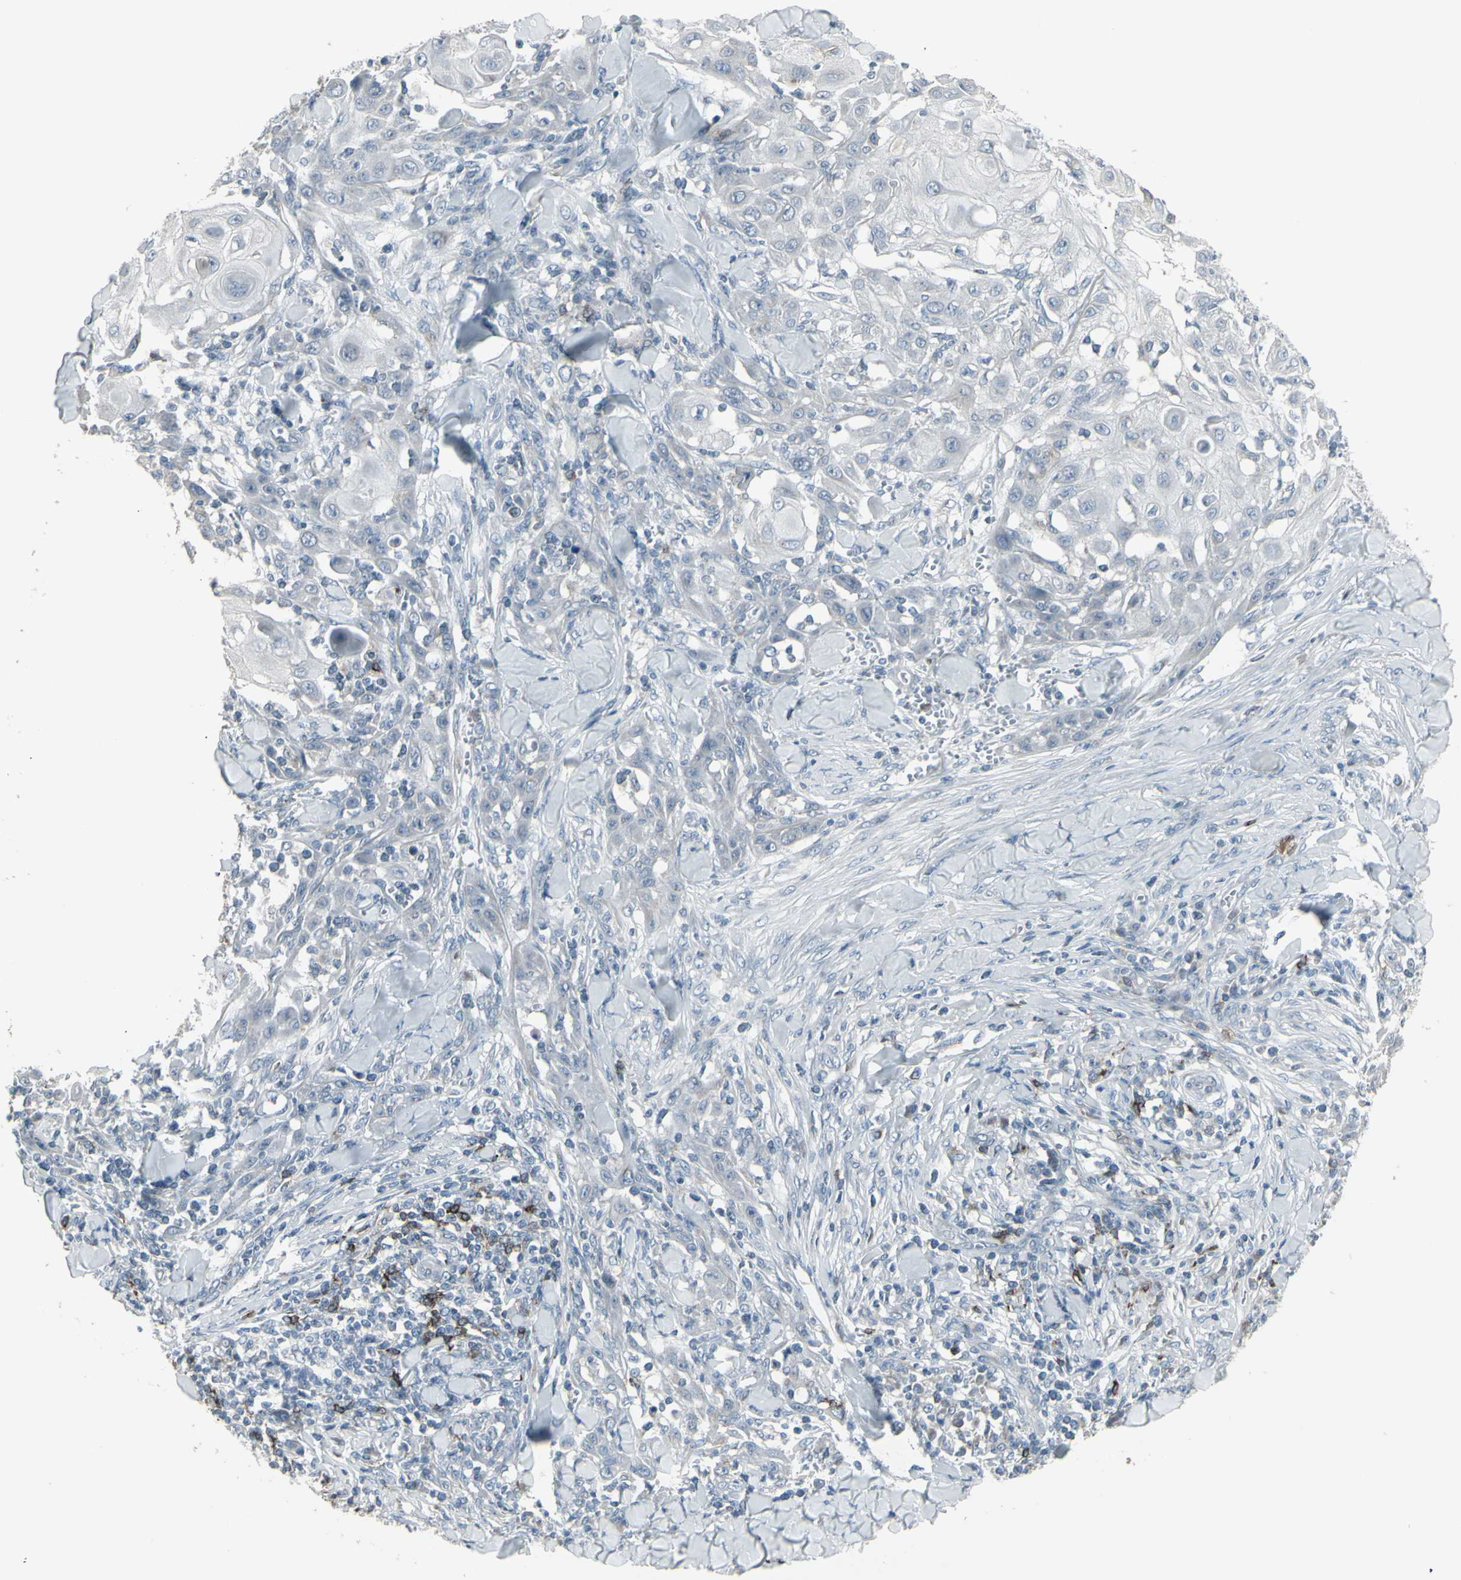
{"staining": {"intensity": "negative", "quantity": "none", "location": "none"}, "tissue": "skin cancer", "cell_type": "Tumor cells", "image_type": "cancer", "snomed": [{"axis": "morphology", "description": "Squamous cell carcinoma, NOS"}, {"axis": "topography", "description": "Skin"}], "caption": "An immunohistochemistry histopathology image of skin squamous cell carcinoma is shown. There is no staining in tumor cells of skin squamous cell carcinoma. The staining is performed using DAB (3,3'-diaminobenzidine) brown chromogen with nuclei counter-stained in using hematoxylin.", "gene": "CD79B", "patient": {"sex": "male", "age": 24}}